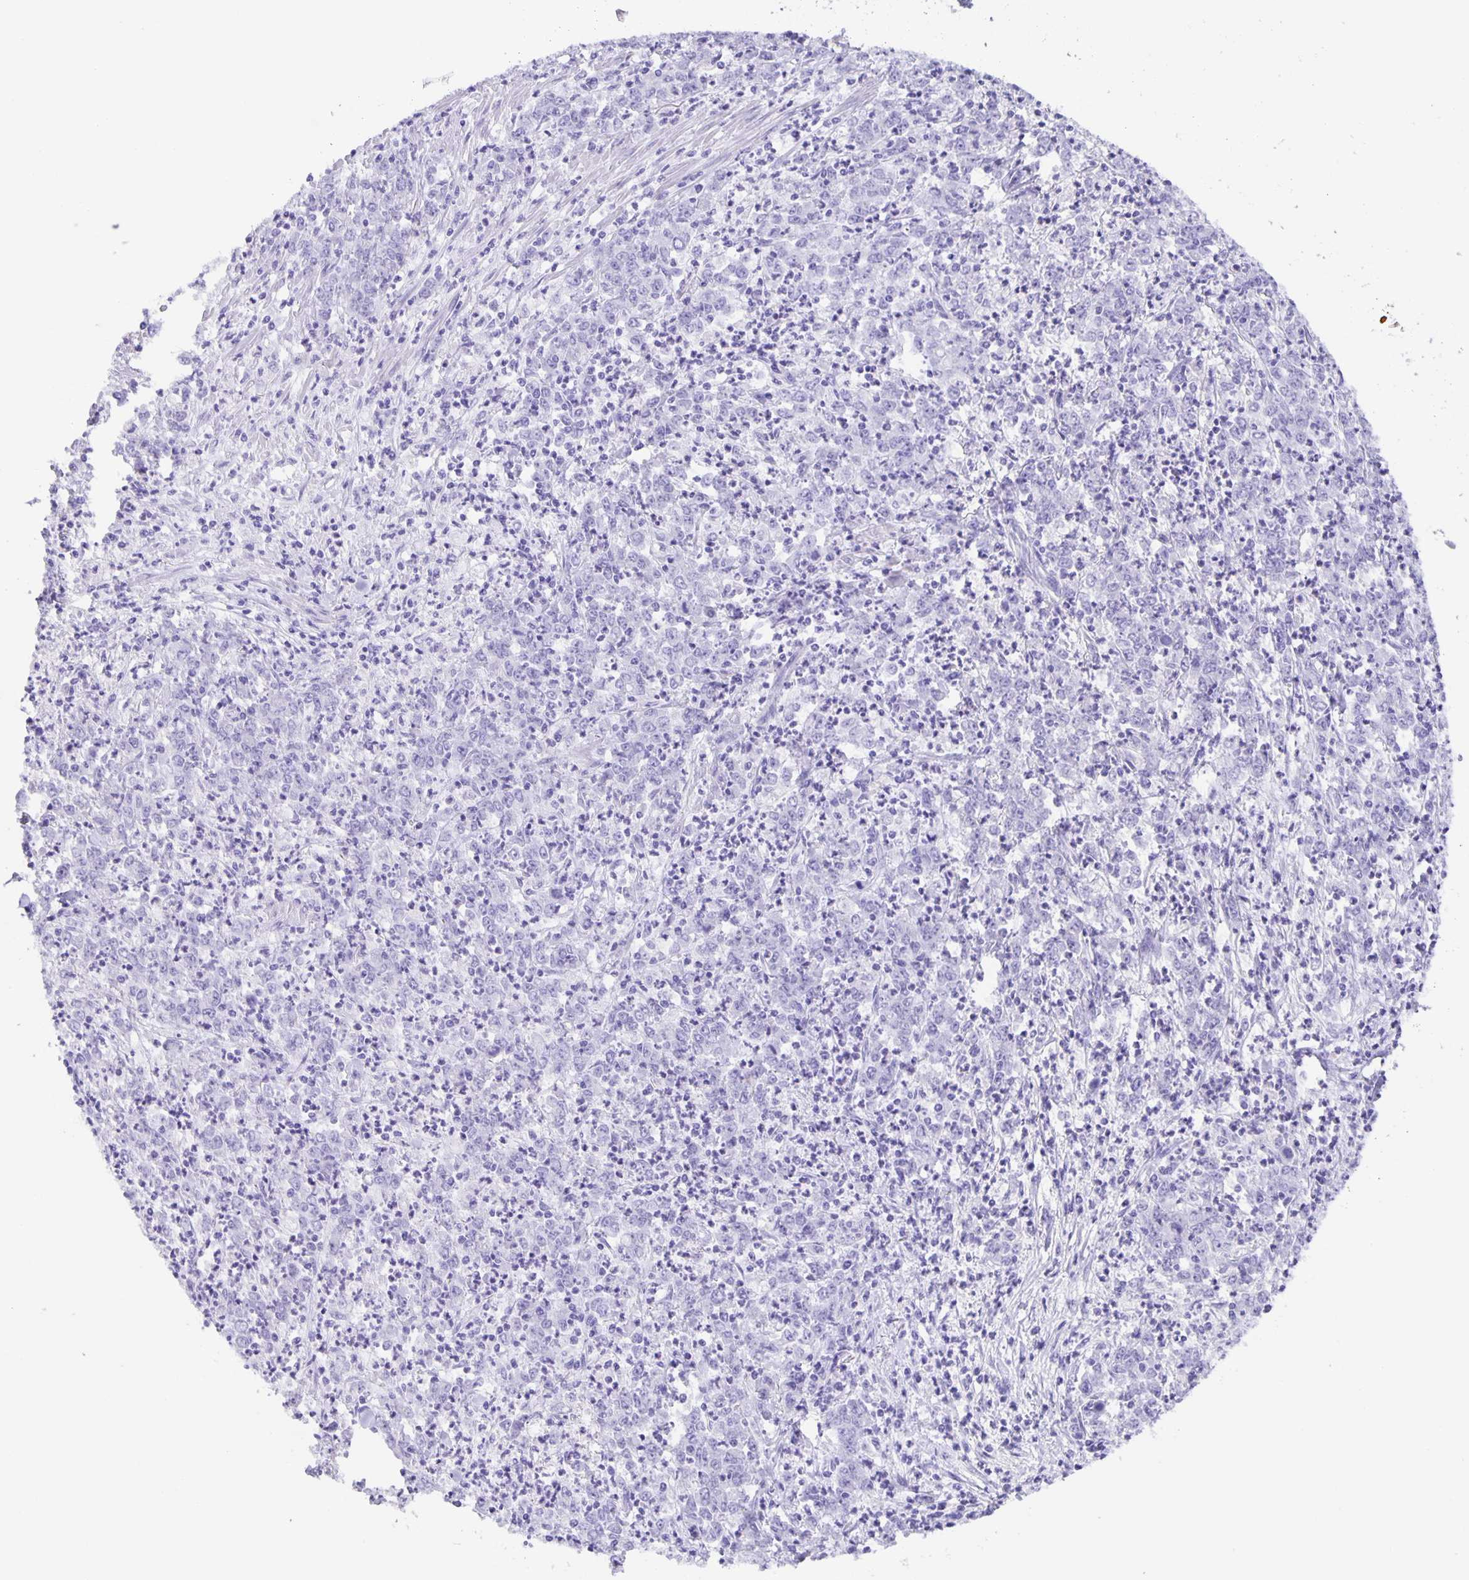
{"staining": {"intensity": "negative", "quantity": "none", "location": "none"}, "tissue": "stomach cancer", "cell_type": "Tumor cells", "image_type": "cancer", "snomed": [{"axis": "morphology", "description": "Adenocarcinoma, NOS"}, {"axis": "topography", "description": "Stomach, lower"}], "caption": "A micrograph of human stomach cancer is negative for staining in tumor cells.", "gene": "GUCA2A", "patient": {"sex": "female", "age": 71}}